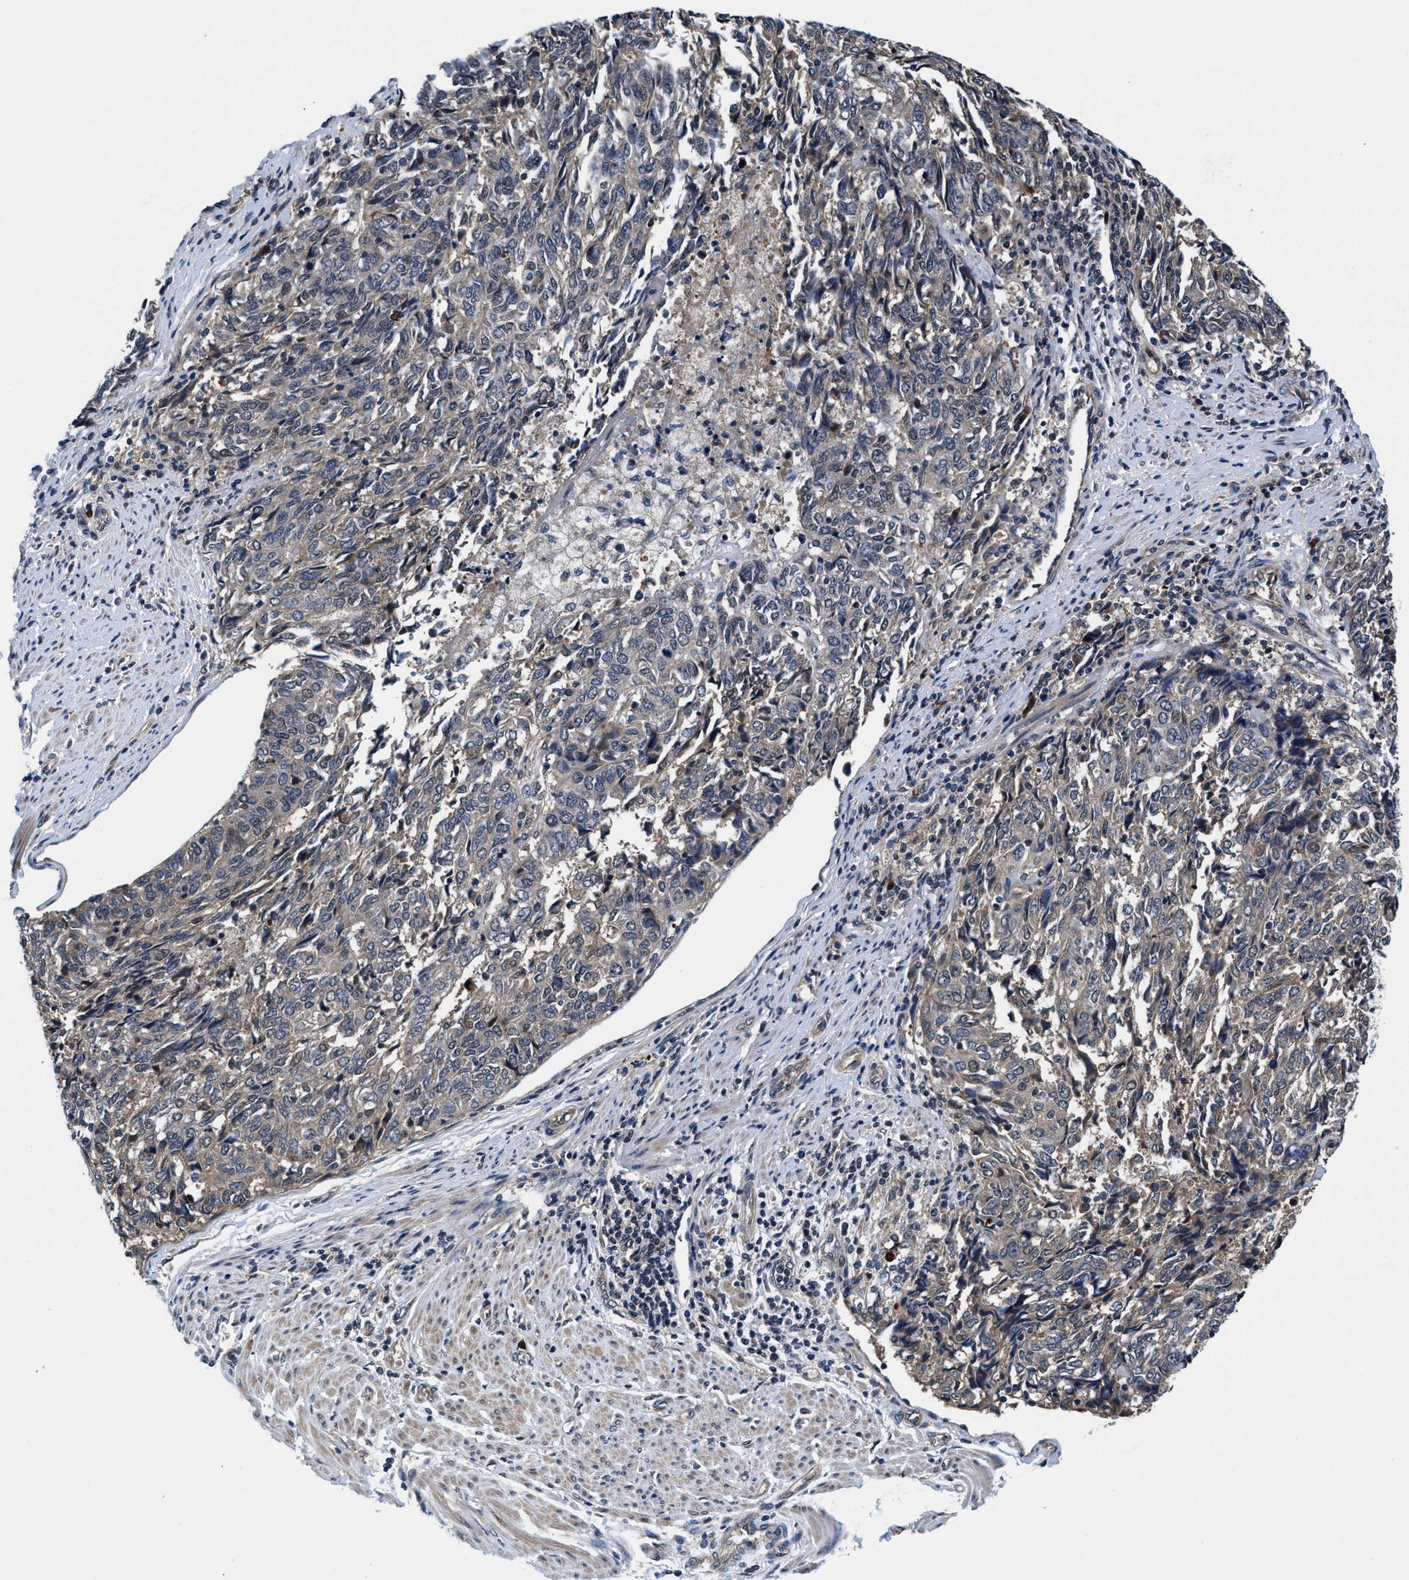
{"staining": {"intensity": "weak", "quantity": "<25%", "location": "cytoplasmic/membranous"}, "tissue": "endometrial cancer", "cell_type": "Tumor cells", "image_type": "cancer", "snomed": [{"axis": "morphology", "description": "Adenocarcinoma, NOS"}, {"axis": "topography", "description": "Endometrium"}], "caption": "Tumor cells are negative for brown protein staining in endometrial adenocarcinoma.", "gene": "PRPSAP2", "patient": {"sex": "female", "age": 80}}